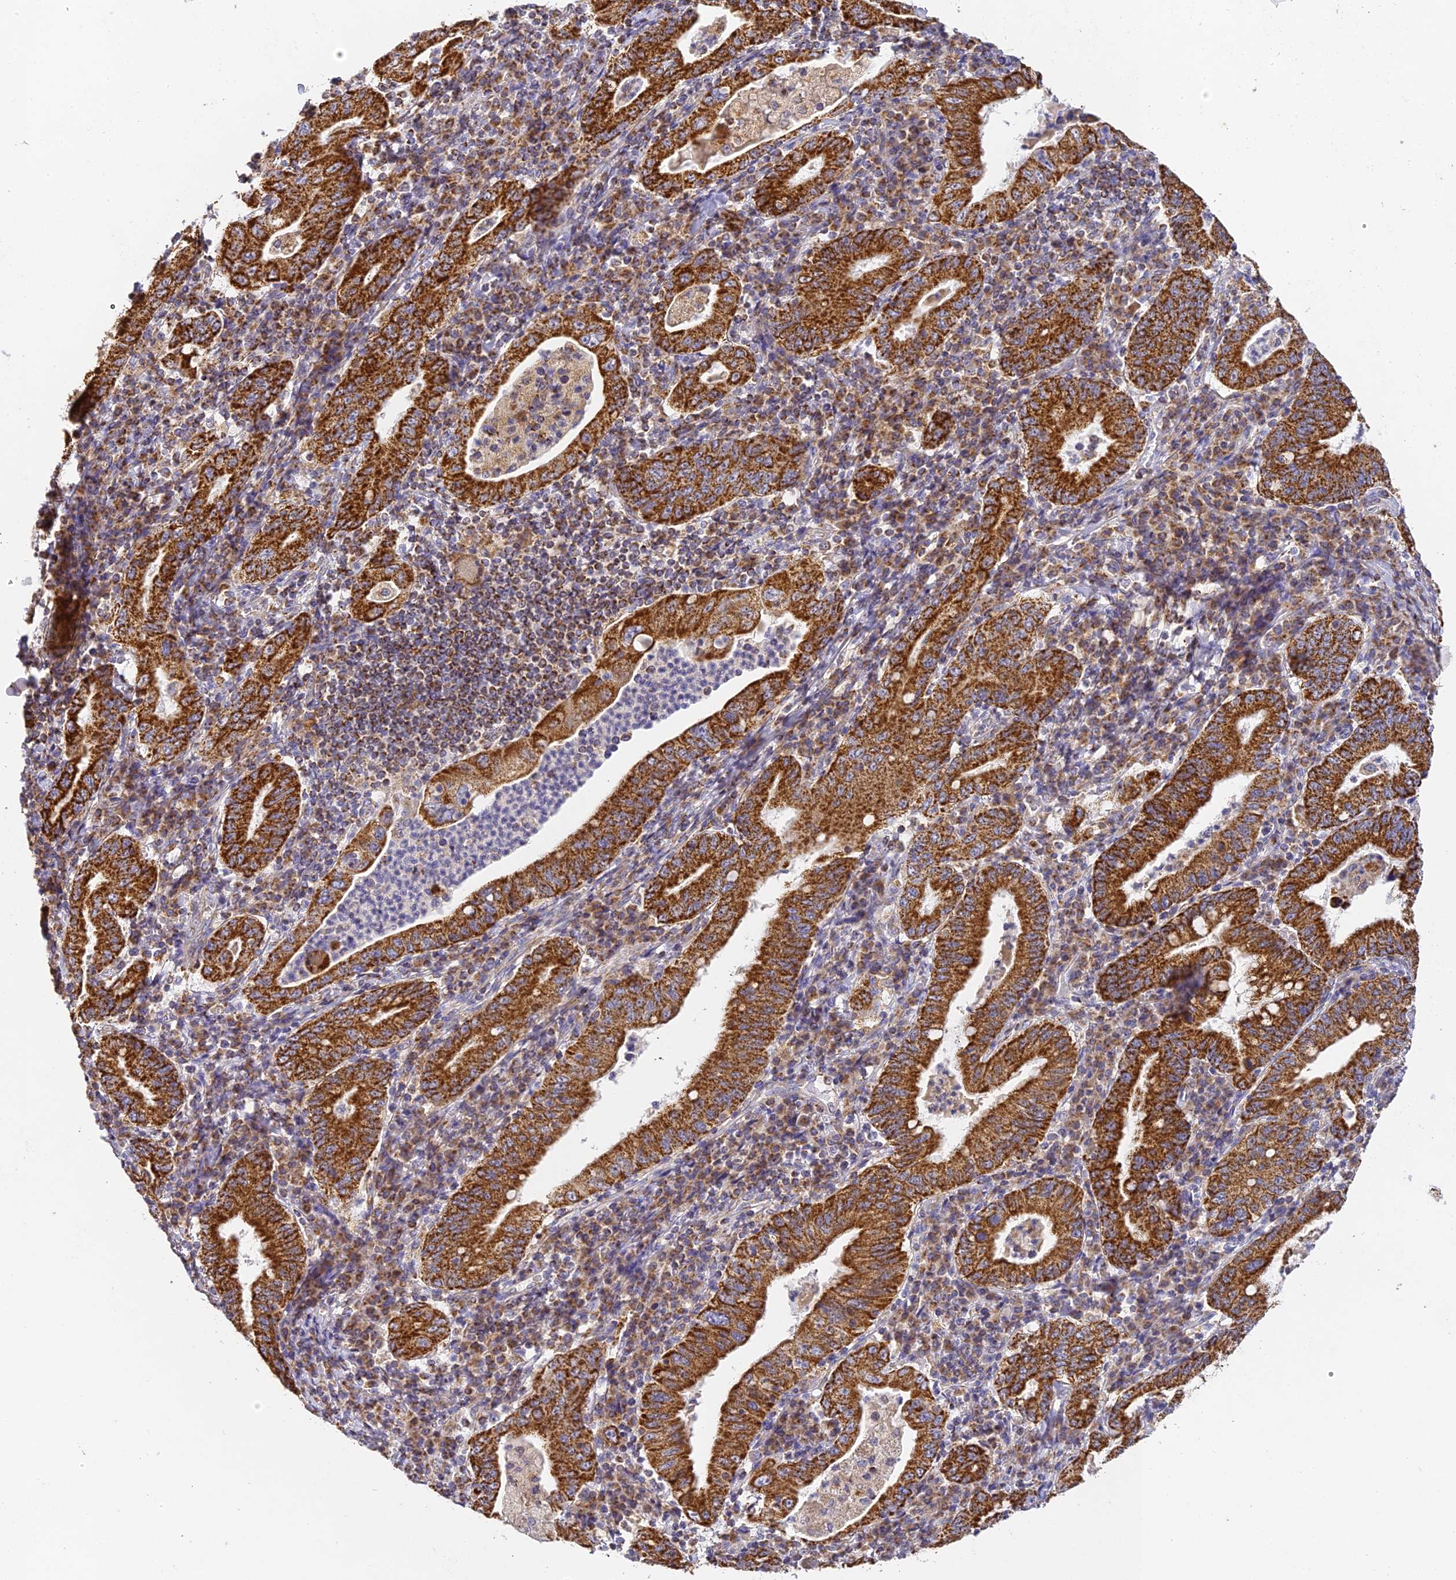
{"staining": {"intensity": "strong", "quantity": ">75%", "location": "cytoplasmic/membranous"}, "tissue": "stomach cancer", "cell_type": "Tumor cells", "image_type": "cancer", "snomed": [{"axis": "morphology", "description": "Normal tissue, NOS"}, {"axis": "morphology", "description": "Adenocarcinoma, NOS"}, {"axis": "topography", "description": "Esophagus"}, {"axis": "topography", "description": "Stomach, upper"}, {"axis": "topography", "description": "Peripheral nerve tissue"}], "caption": "Stomach cancer stained with a protein marker reveals strong staining in tumor cells.", "gene": "DONSON", "patient": {"sex": "male", "age": 62}}